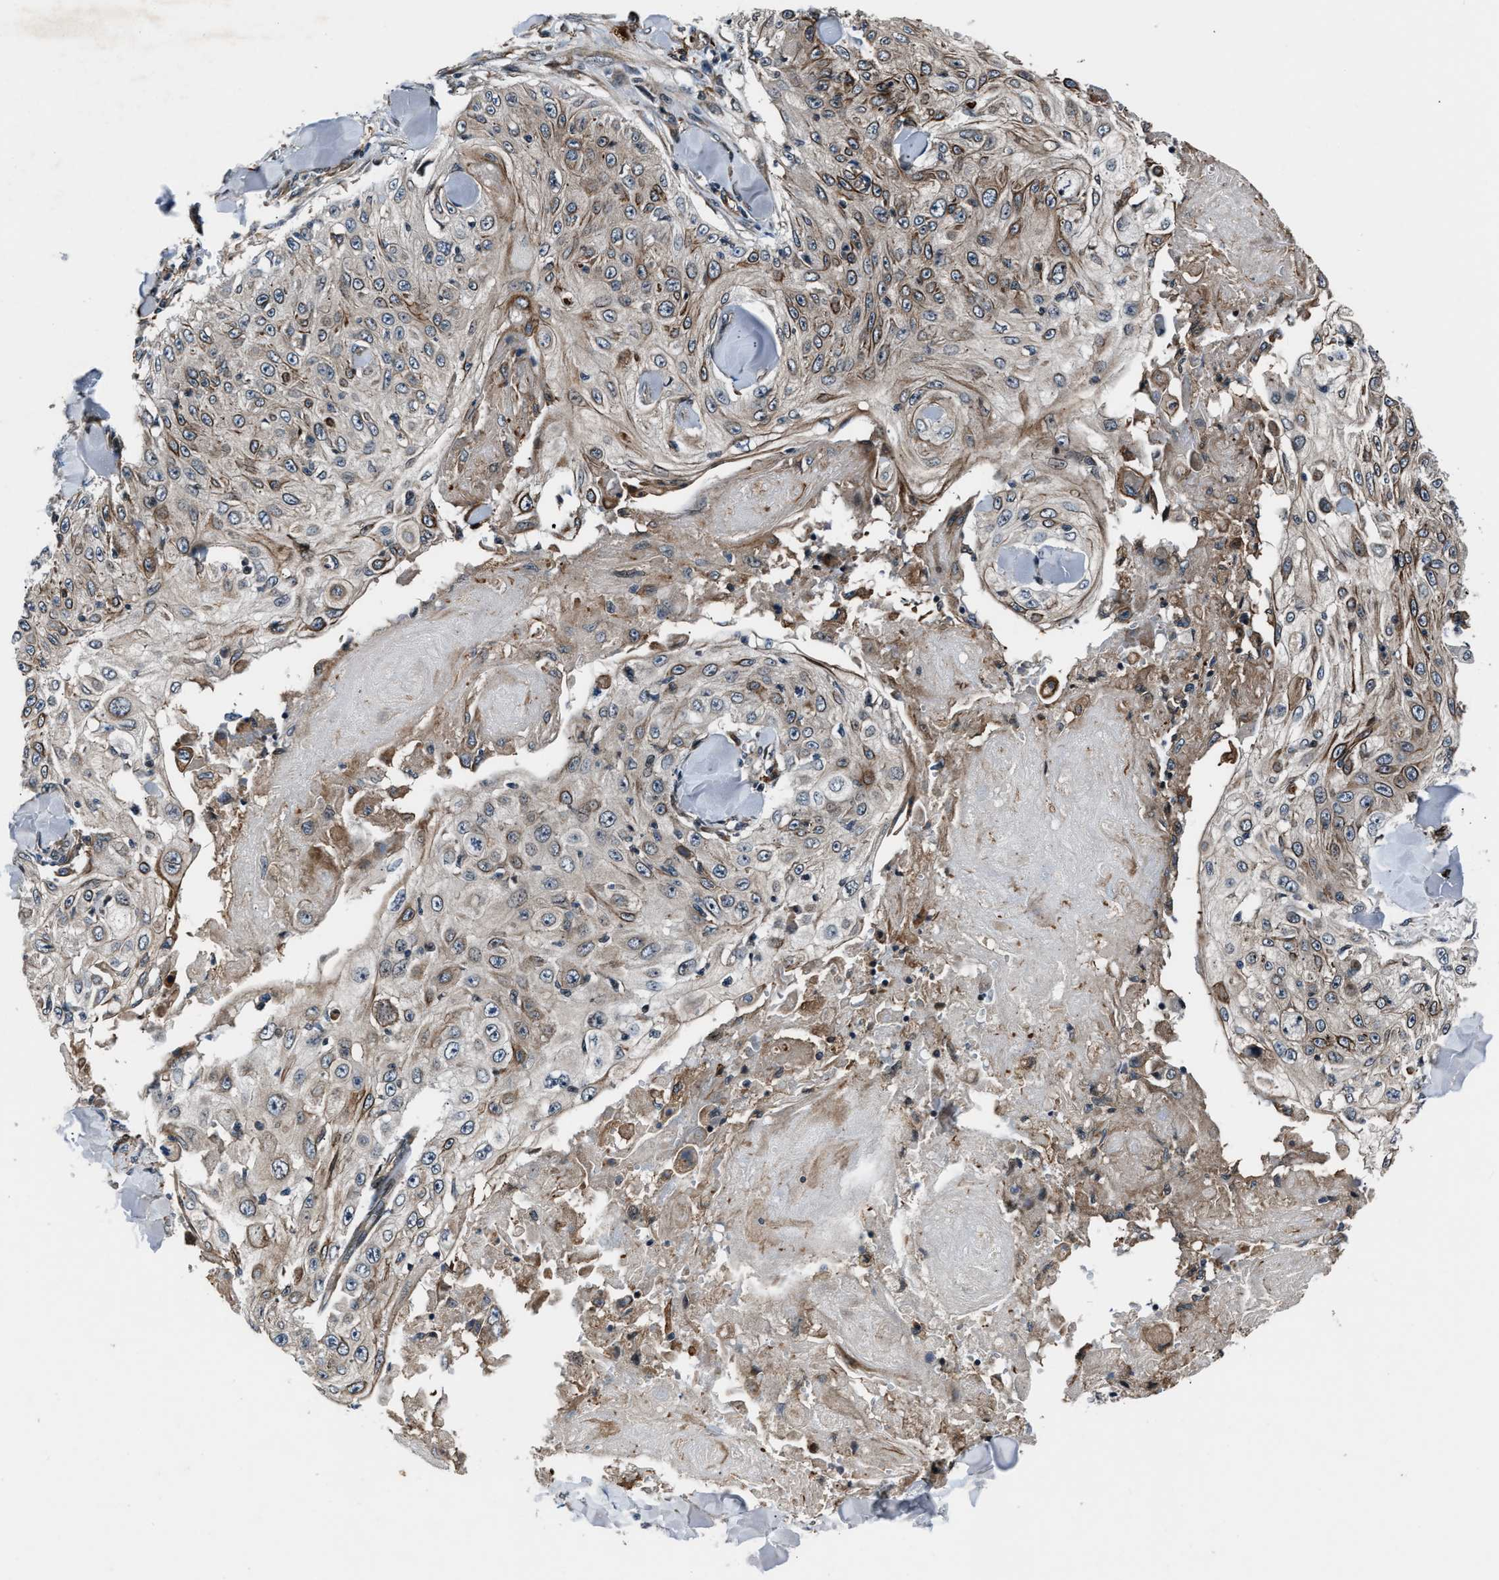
{"staining": {"intensity": "moderate", "quantity": ">75%", "location": "cytoplasmic/membranous"}, "tissue": "skin cancer", "cell_type": "Tumor cells", "image_type": "cancer", "snomed": [{"axis": "morphology", "description": "Squamous cell carcinoma, NOS"}, {"axis": "topography", "description": "Skin"}], "caption": "An immunohistochemistry histopathology image of neoplastic tissue is shown. Protein staining in brown highlights moderate cytoplasmic/membranous positivity in skin cancer (squamous cell carcinoma) within tumor cells.", "gene": "DYNC2I1", "patient": {"sex": "male", "age": 86}}